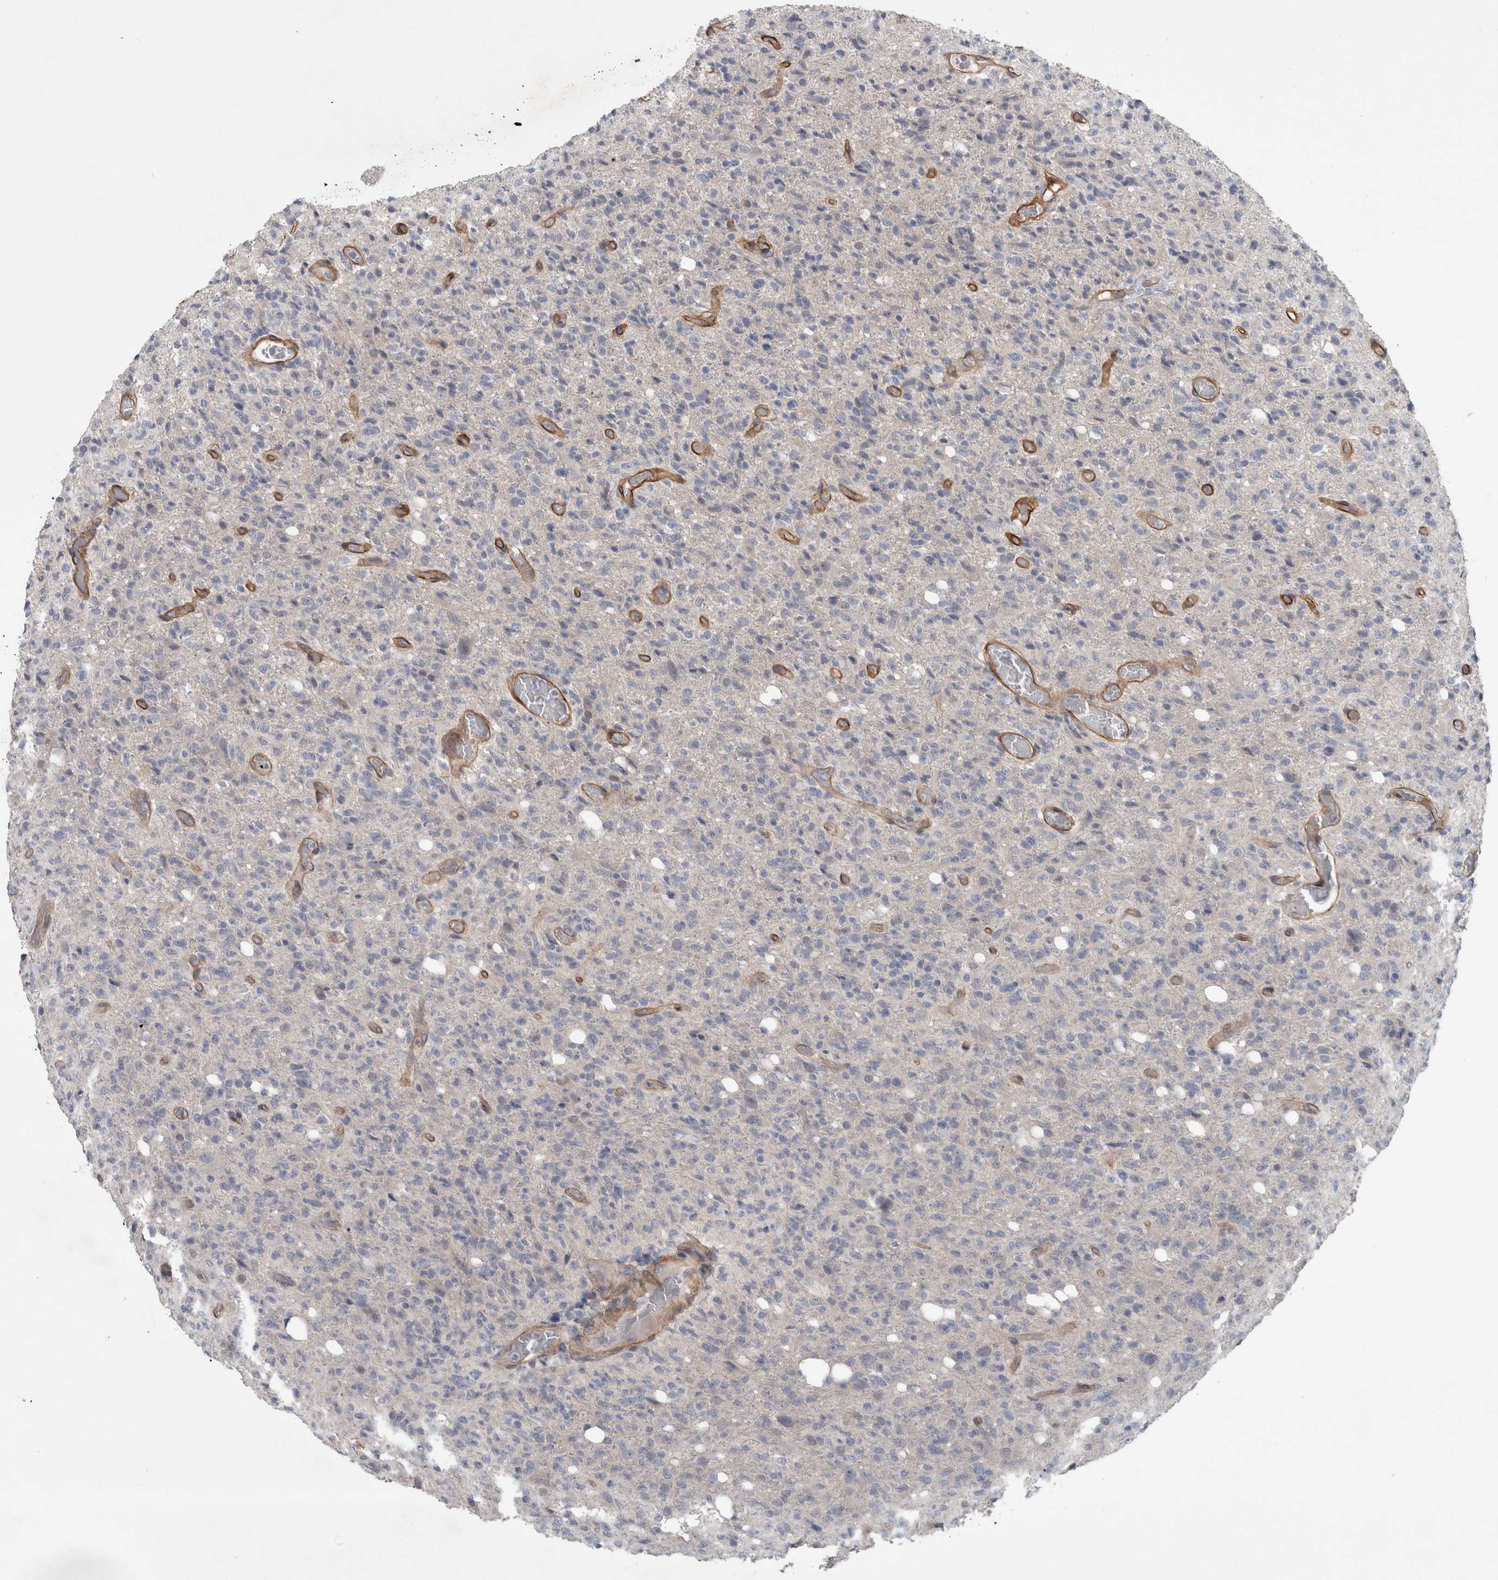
{"staining": {"intensity": "negative", "quantity": "none", "location": "none"}, "tissue": "glioma", "cell_type": "Tumor cells", "image_type": "cancer", "snomed": [{"axis": "morphology", "description": "Glioma, malignant, High grade"}, {"axis": "topography", "description": "Brain"}], "caption": "Immunohistochemical staining of human glioma demonstrates no significant expression in tumor cells.", "gene": "BCAM", "patient": {"sex": "female", "age": 57}}